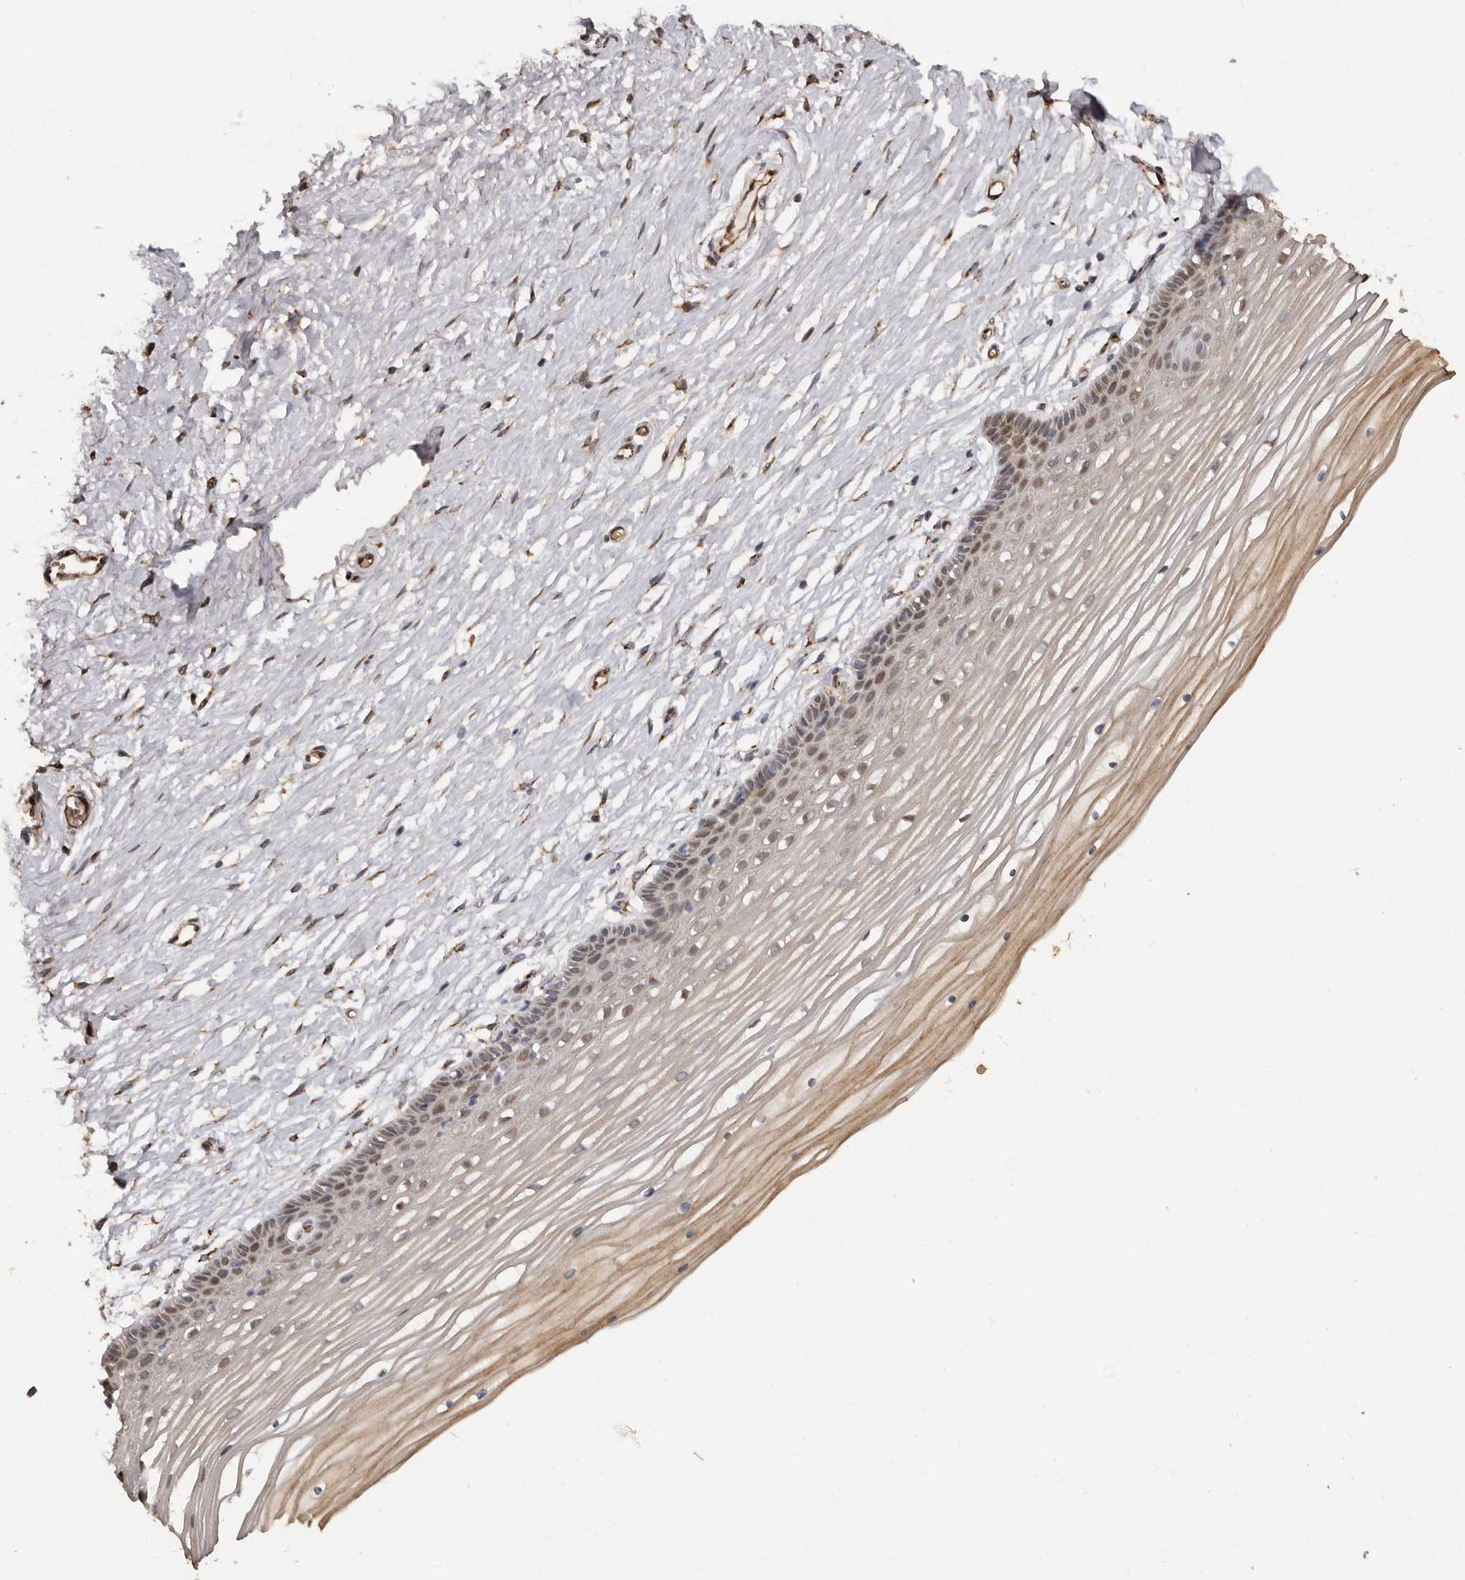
{"staining": {"intensity": "moderate", "quantity": ">75%", "location": "cytoplasmic/membranous,nuclear"}, "tissue": "vagina", "cell_type": "Squamous epithelial cells", "image_type": "normal", "snomed": [{"axis": "morphology", "description": "Normal tissue, NOS"}, {"axis": "topography", "description": "Vagina"}, {"axis": "topography", "description": "Cervix"}], "caption": "Protein staining of normal vagina shows moderate cytoplasmic/membranous,nuclear expression in approximately >75% of squamous epithelial cells.", "gene": "ENTREP1", "patient": {"sex": "female", "age": 40}}